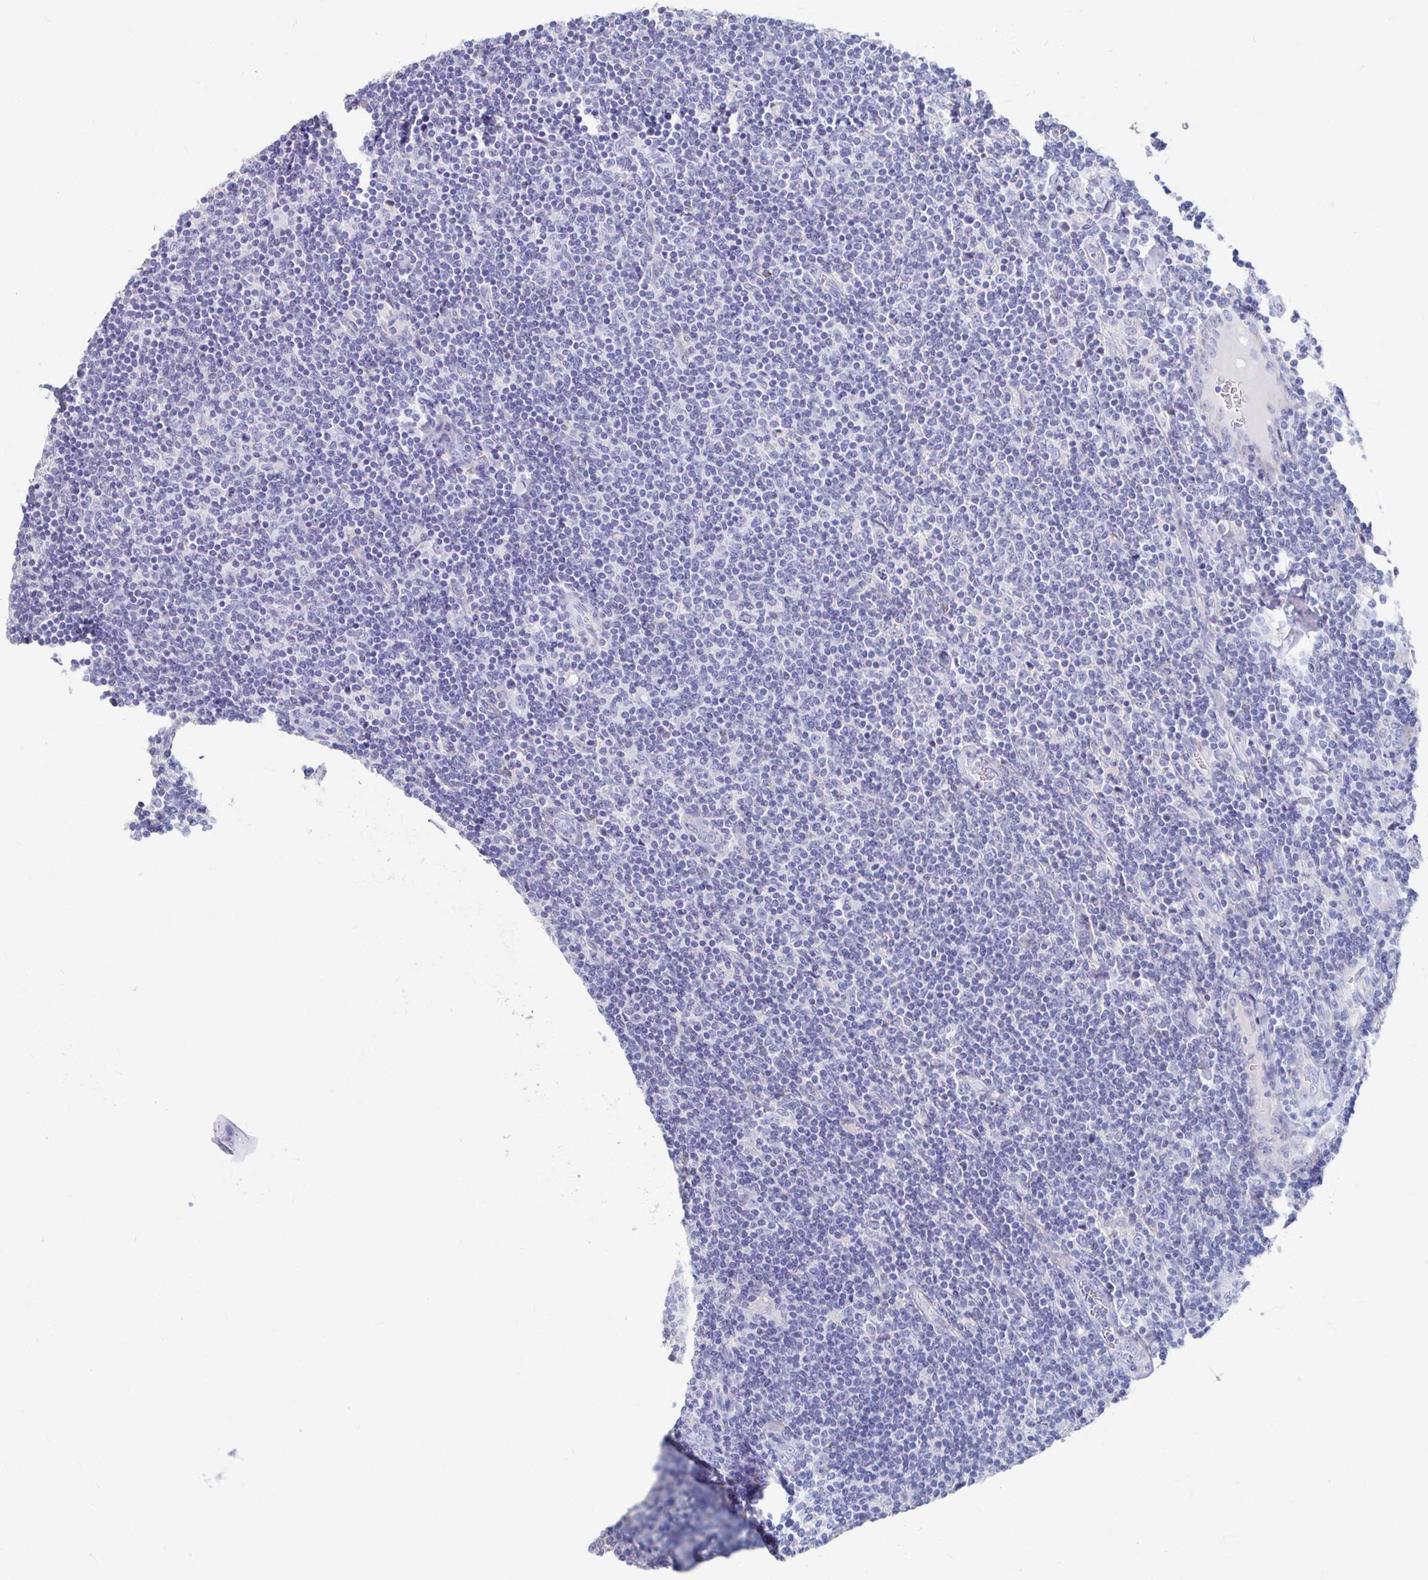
{"staining": {"intensity": "negative", "quantity": "none", "location": "none"}, "tissue": "lymphoma", "cell_type": "Tumor cells", "image_type": "cancer", "snomed": [{"axis": "morphology", "description": "Malignant lymphoma, non-Hodgkin's type, Low grade"}, {"axis": "topography", "description": "Lymph node"}], "caption": "Immunohistochemistry image of malignant lymphoma, non-Hodgkin's type (low-grade) stained for a protein (brown), which displays no staining in tumor cells.", "gene": "LAMC3", "patient": {"sex": "male", "age": 52}}